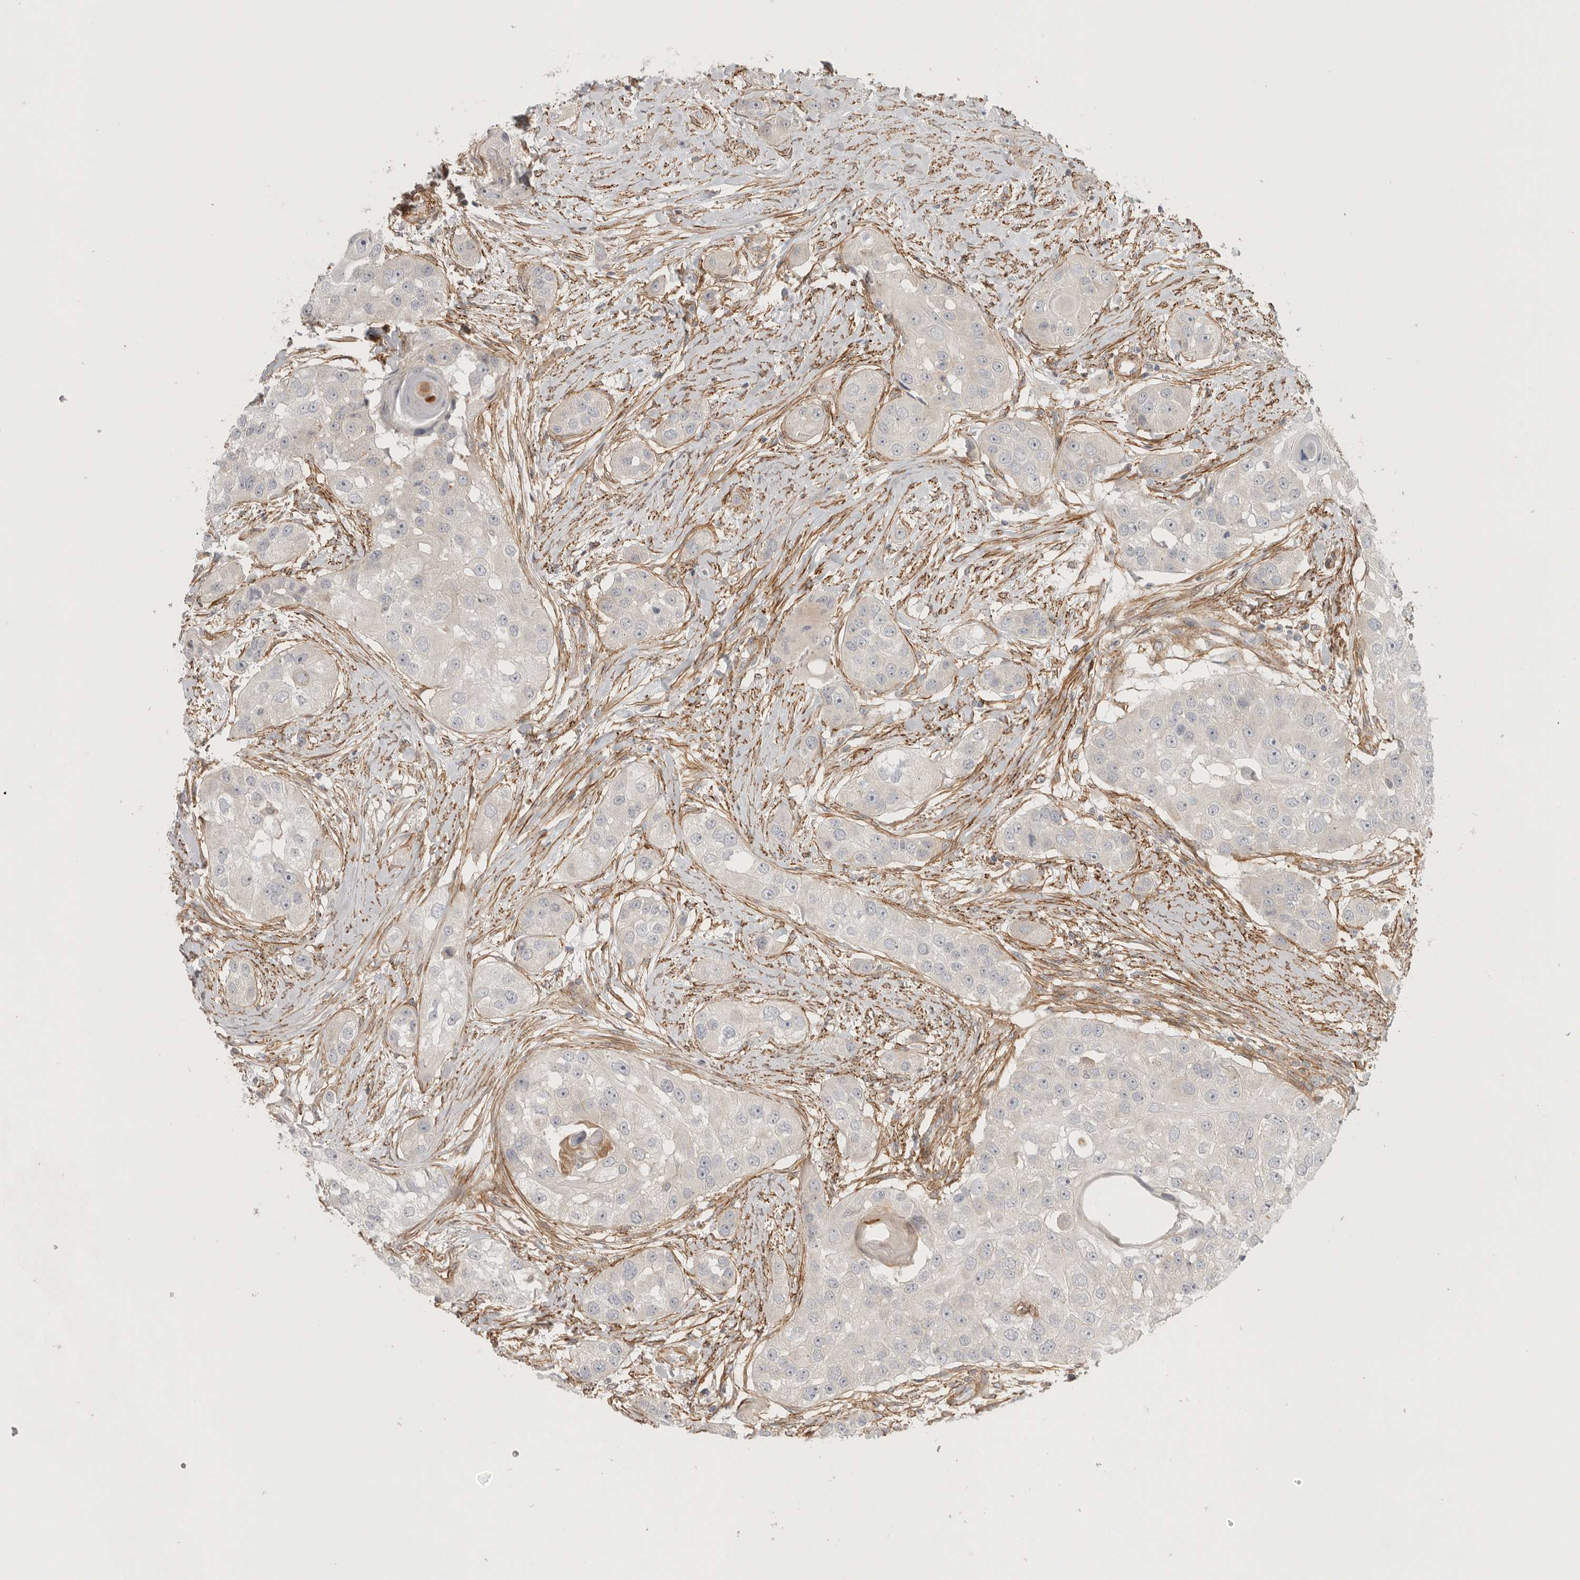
{"staining": {"intensity": "negative", "quantity": "none", "location": "none"}, "tissue": "head and neck cancer", "cell_type": "Tumor cells", "image_type": "cancer", "snomed": [{"axis": "morphology", "description": "Normal tissue, NOS"}, {"axis": "morphology", "description": "Squamous cell carcinoma, NOS"}, {"axis": "topography", "description": "Skeletal muscle"}, {"axis": "topography", "description": "Head-Neck"}], "caption": "A high-resolution photomicrograph shows IHC staining of squamous cell carcinoma (head and neck), which shows no significant positivity in tumor cells.", "gene": "LONRF1", "patient": {"sex": "male", "age": 51}}